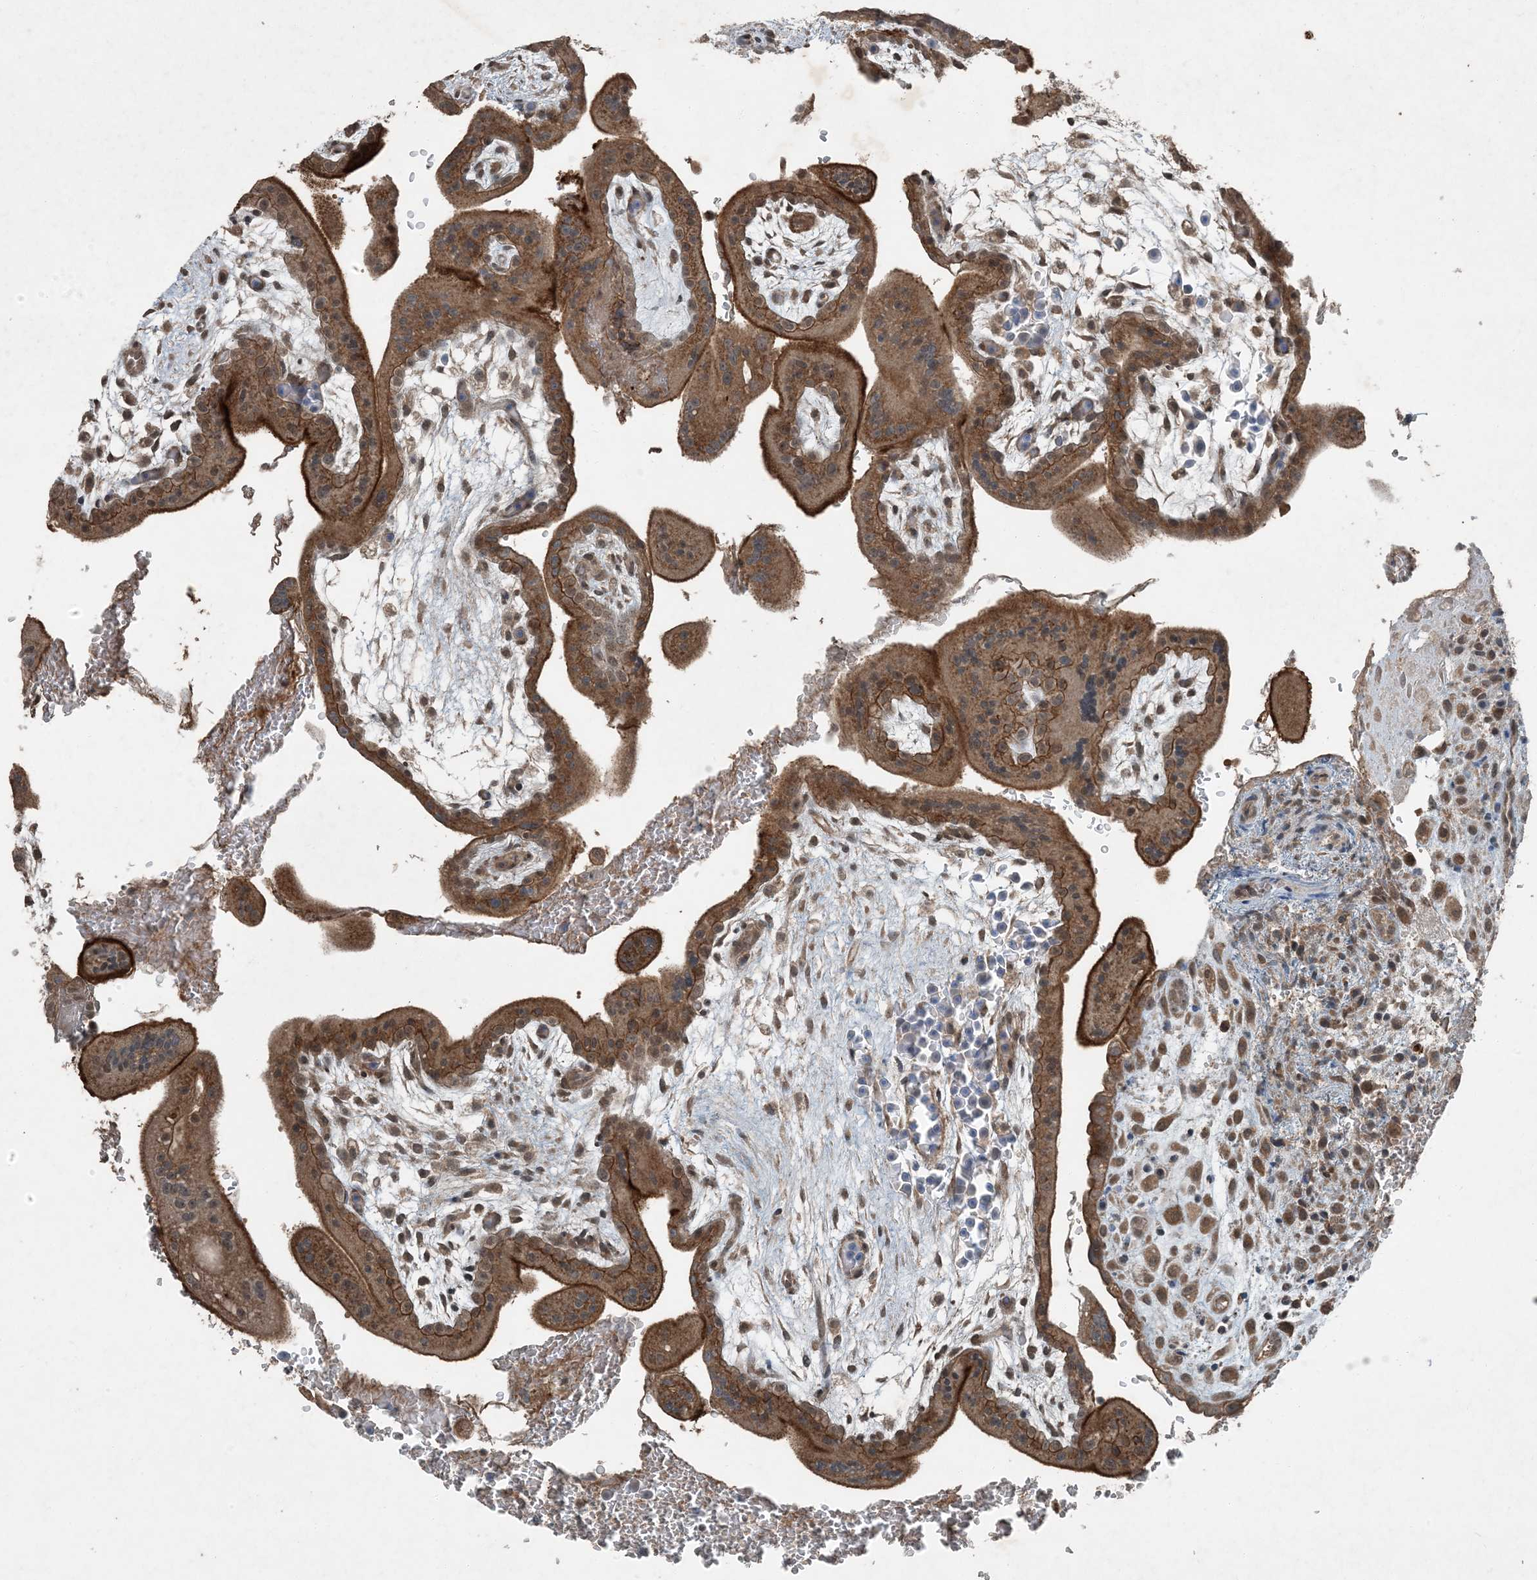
{"staining": {"intensity": "moderate", "quantity": ">75%", "location": "cytoplasmic/membranous"}, "tissue": "placenta", "cell_type": "Decidual cells", "image_type": "normal", "snomed": [{"axis": "morphology", "description": "Normal tissue, NOS"}, {"axis": "topography", "description": "Placenta"}], "caption": "IHC (DAB (3,3'-diaminobenzidine)) staining of normal human placenta reveals moderate cytoplasmic/membranous protein staining in approximately >75% of decidual cells. The staining is performed using DAB (3,3'-diaminobenzidine) brown chromogen to label protein expression. The nuclei are counter-stained blue using hematoxylin.", "gene": "MDN1", "patient": {"sex": "female", "age": 35}}